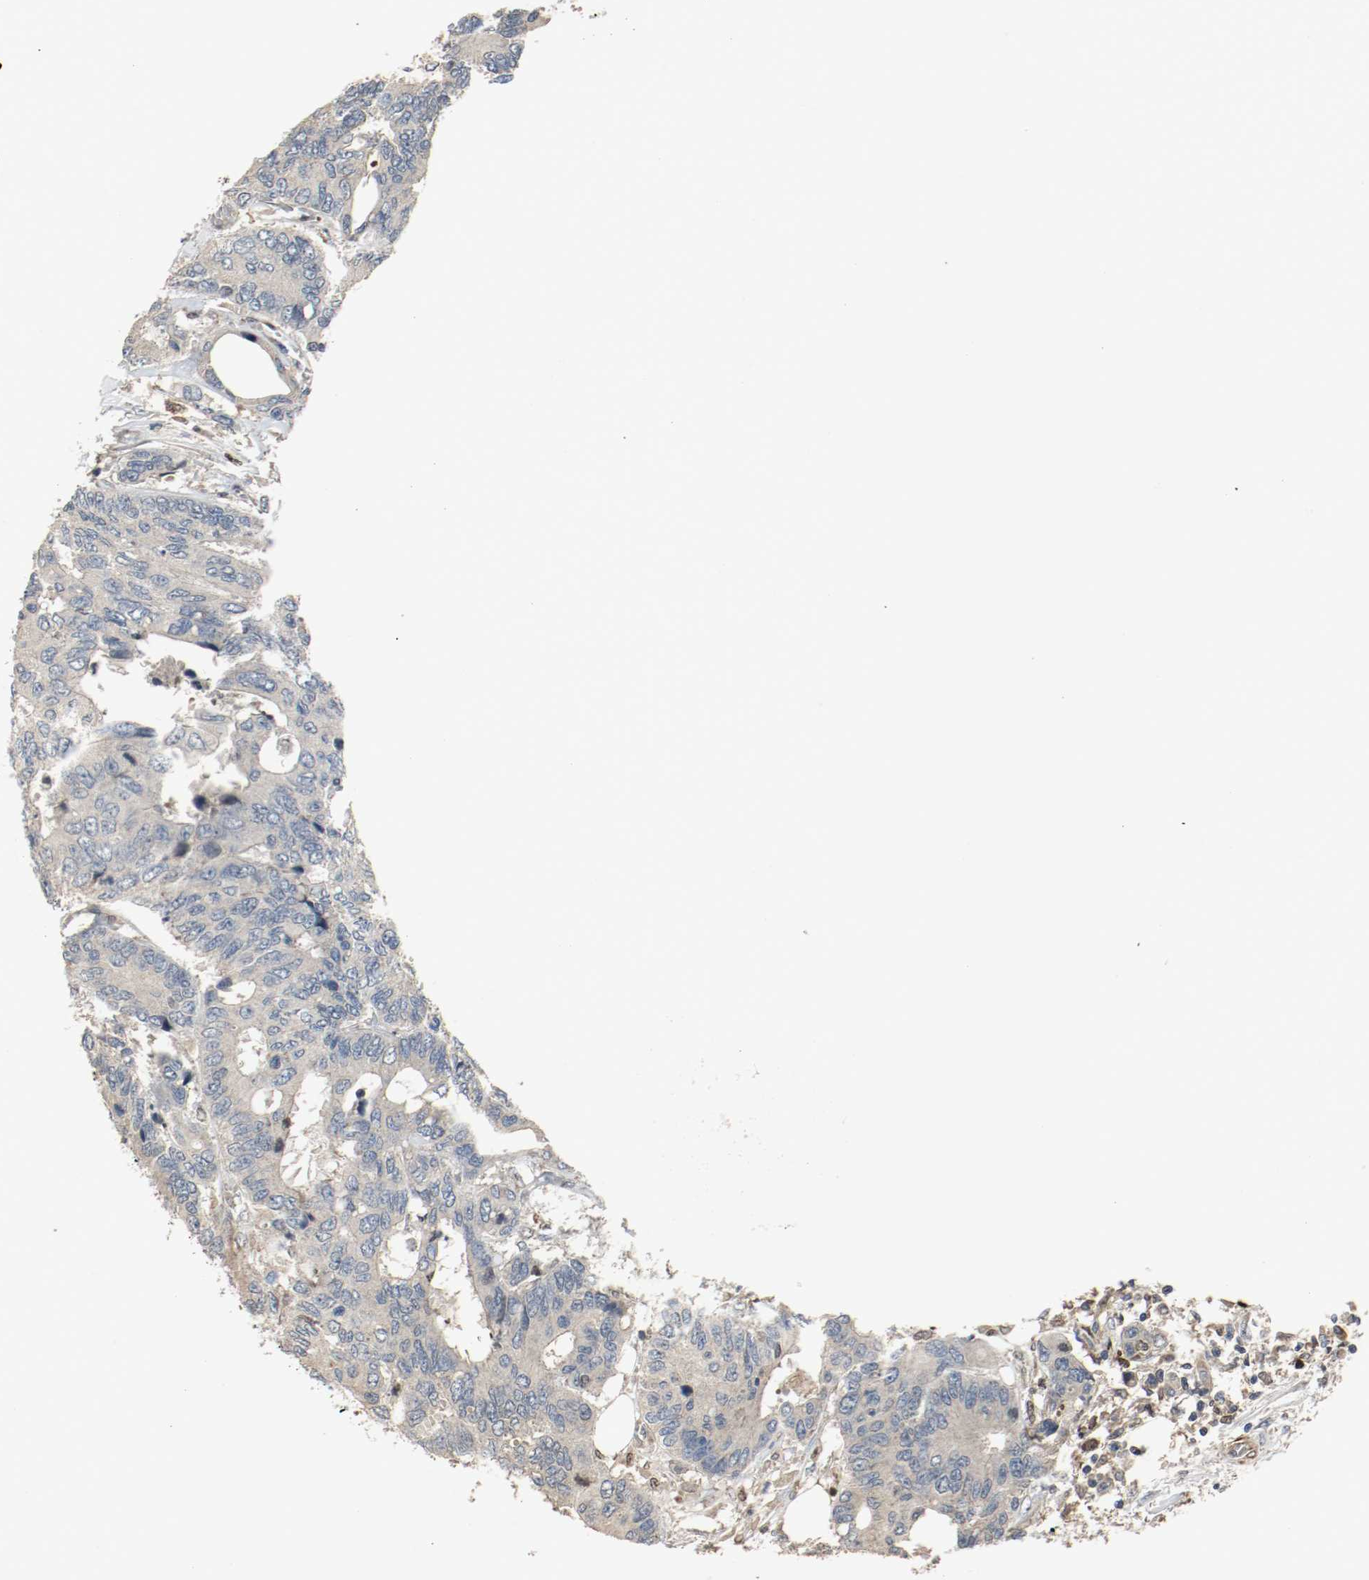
{"staining": {"intensity": "negative", "quantity": "none", "location": "none"}, "tissue": "colorectal cancer", "cell_type": "Tumor cells", "image_type": "cancer", "snomed": [{"axis": "morphology", "description": "Adenocarcinoma, NOS"}, {"axis": "topography", "description": "Rectum"}], "caption": "Immunohistochemistry of colorectal cancer (adenocarcinoma) demonstrates no staining in tumor cells.", "gene": "BLK", "patient": {"sex": "male", "age": 55}}